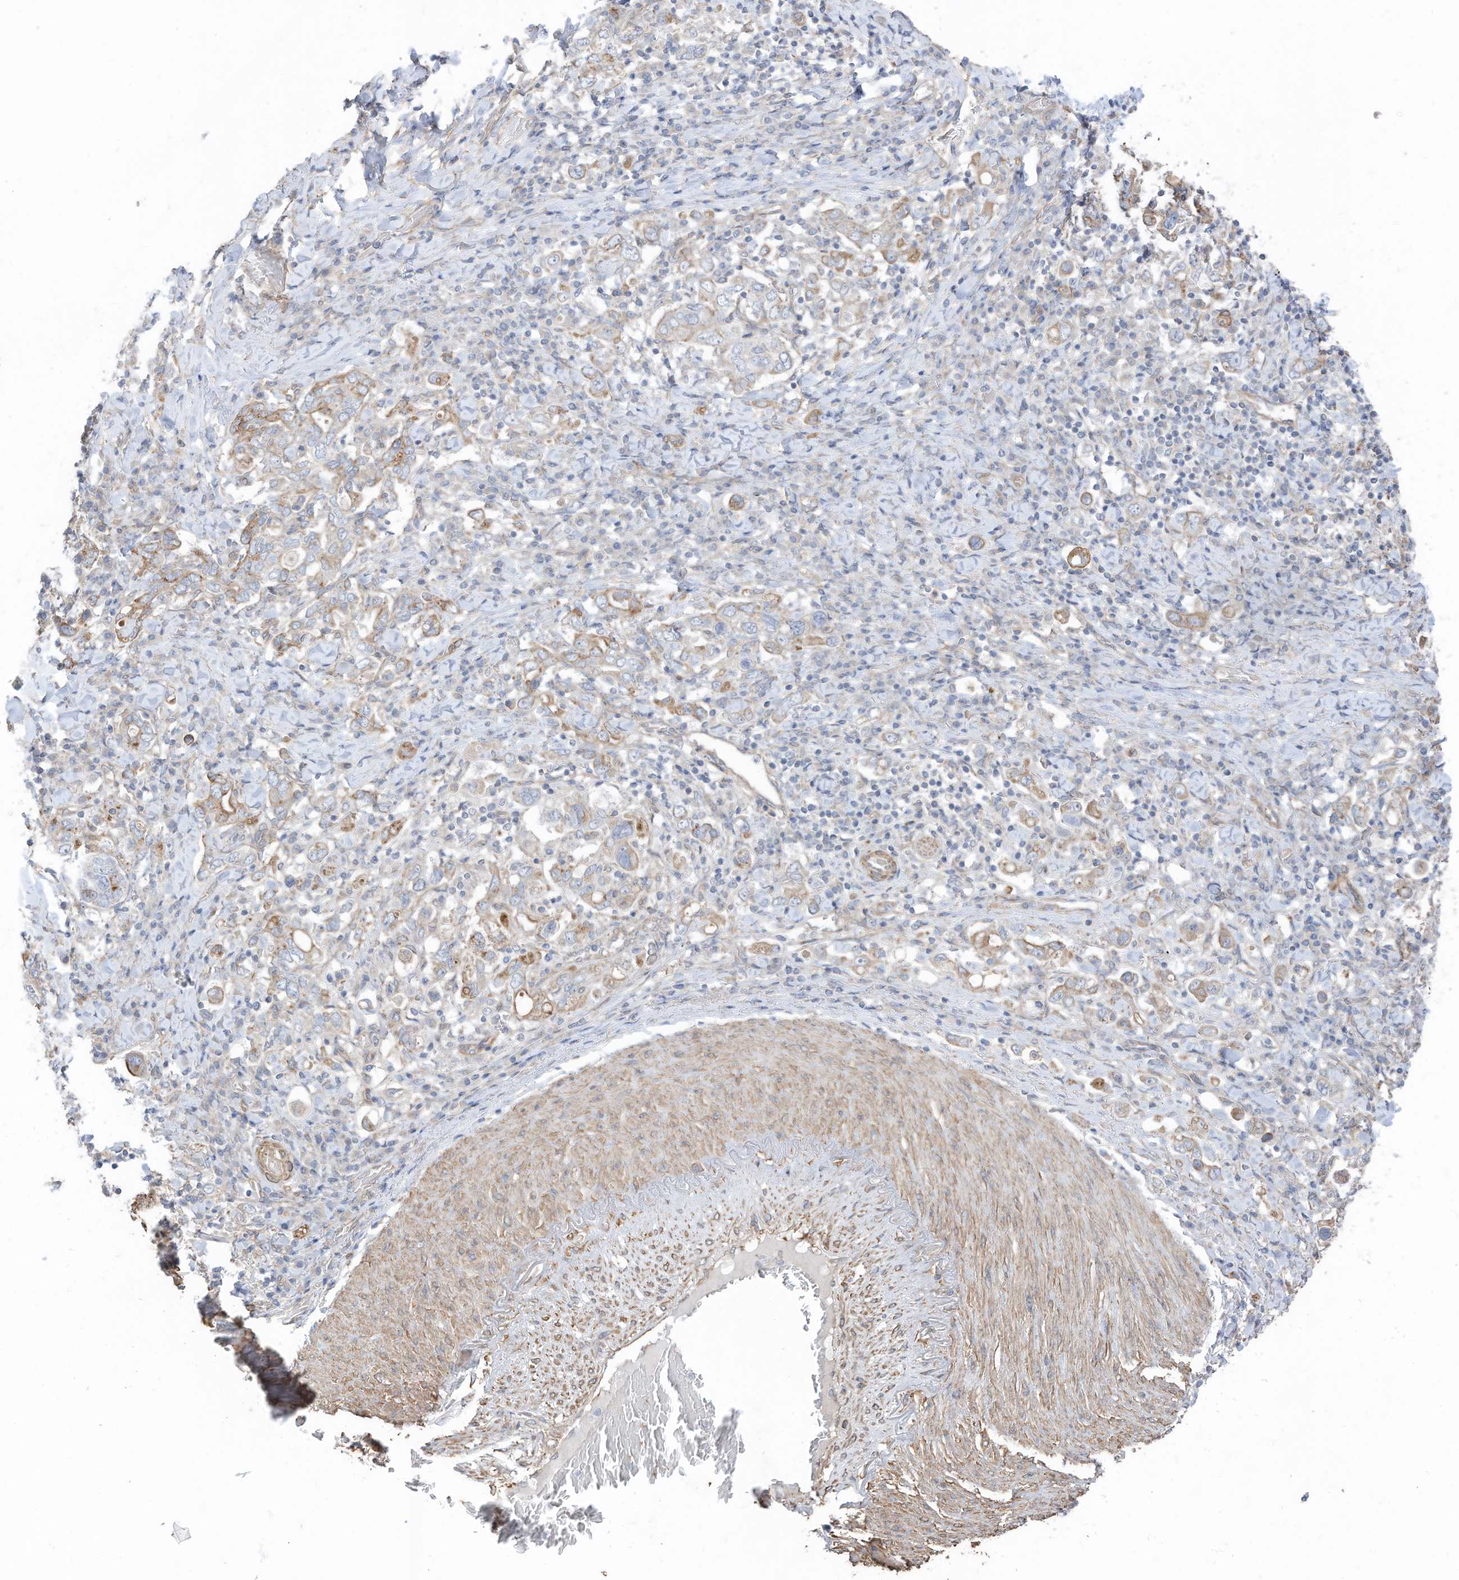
{"staining": {"intensity": "weak", "quantity": "25%-75%", "location": "cytoplasmic/membranous"}, "tissue": "stomach cancer", "cell_type": "Tumor cells", "image_type": "cancer", "snomed": [{"axis": "morphology", "description": "Adenocarcinoma, NOS"}, {"axis": "topography", "description": "Stomach, upper"}], "caption": "Weak cytoplasmic/membranous staining for a protein is appreciated in about 25%-75% of tumor cells of adenocarcinoma (stomach) using immunohistochemistry.", "gene": "SLC17A7", "patient": {"sex": "male", "age": 62}}